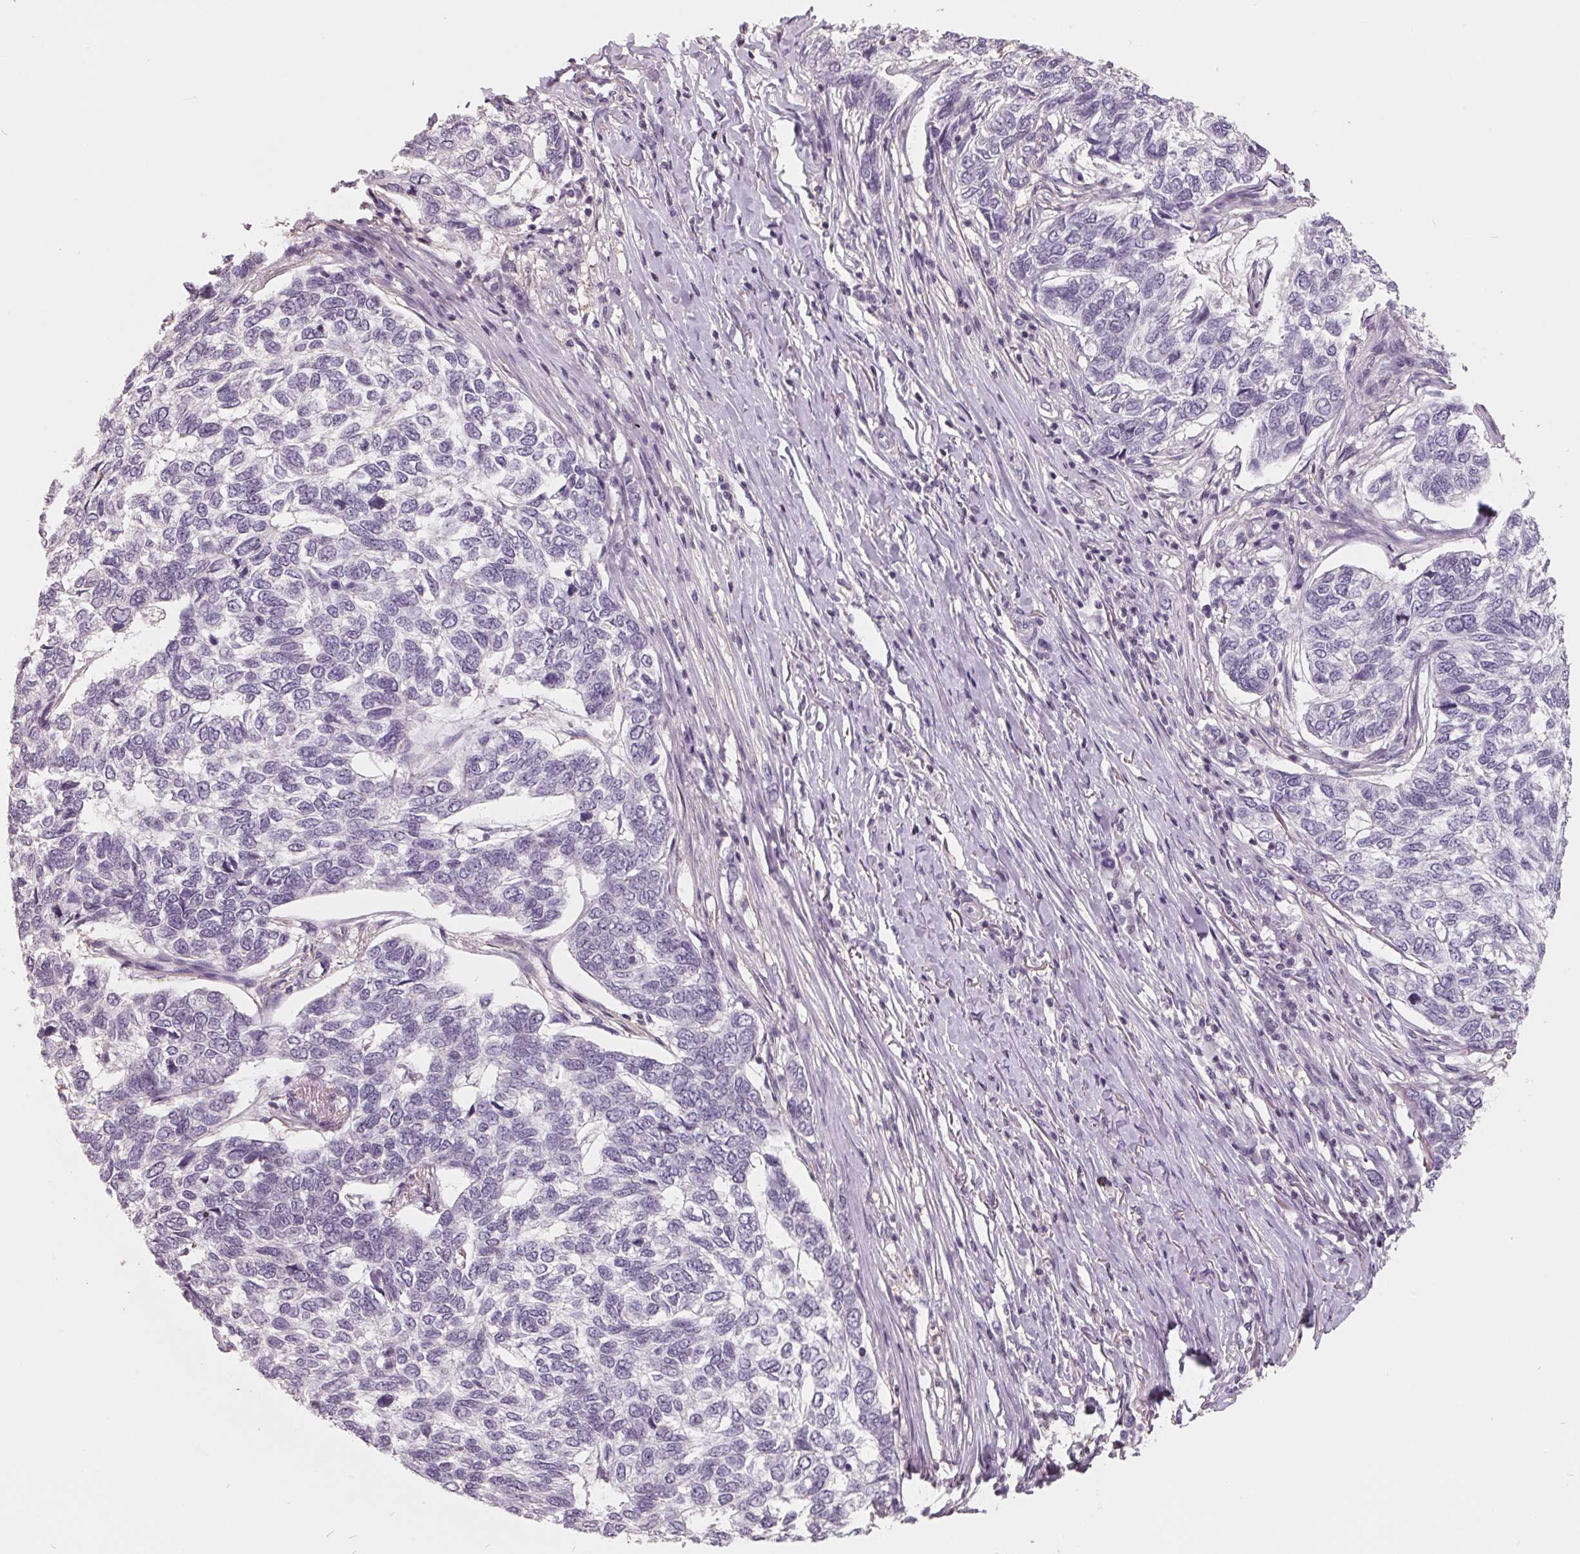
{"staining": {"intensity": "negative", "quantity": "none", "location": "none"}, "tissue": "skin cancer", "cell_type": "Tumor cells", "image_type": "cancer", "snomed": [{"axis": "morphology", "description": "Basal cell carcinoma"}, {"axis": "topography", "description": "Skin"}], "caption": "Human skin cancer stained for a protein using immunohistochemistry demonstrates no staining in tumor cells.", "gene": "FTCD", "patient": {"sex": "female", "age": 65}}